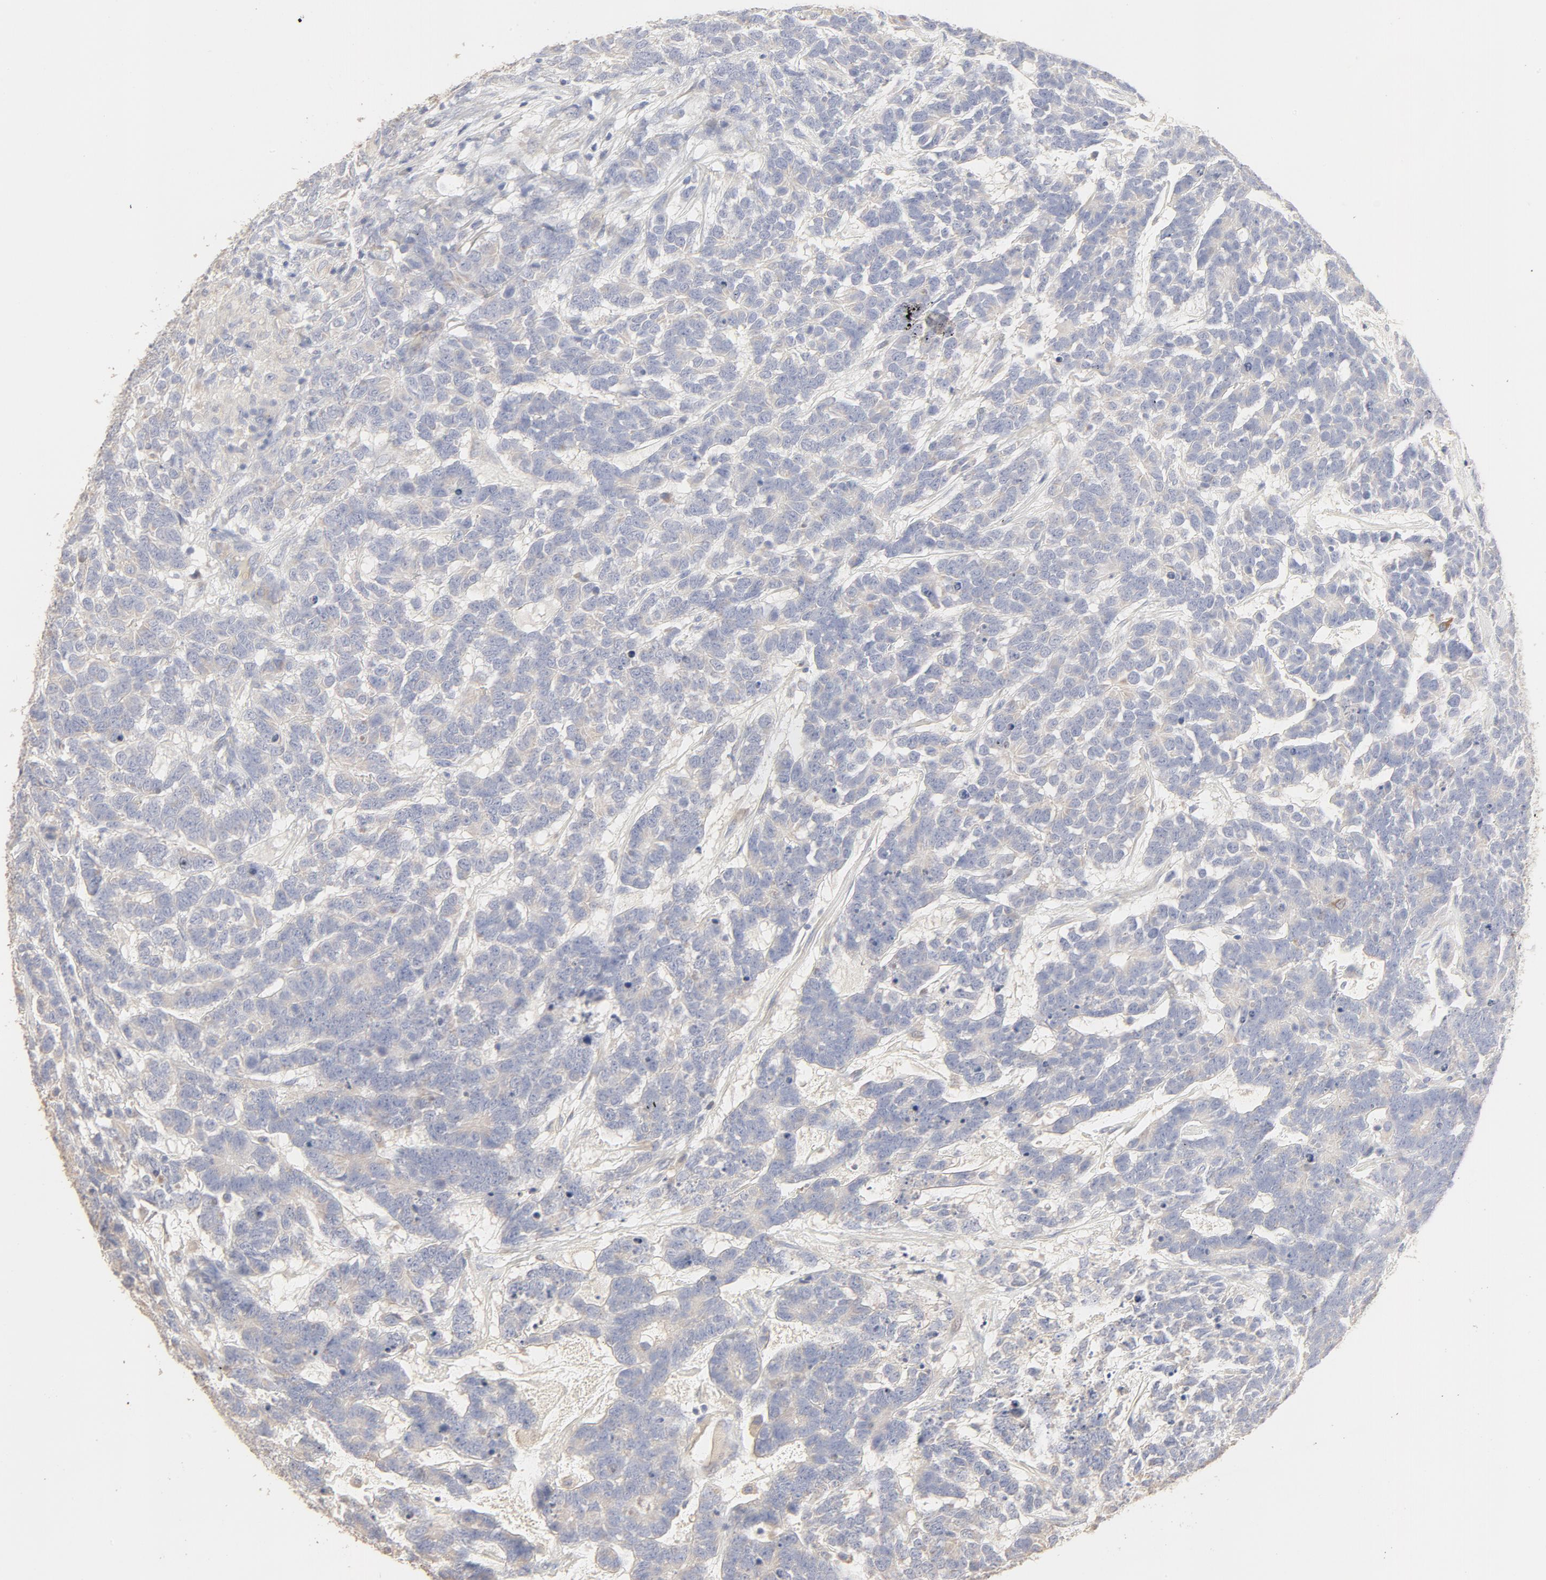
{"staining": {"intensity": "negative", "quantity": "none", "location": "none"}, "tissue": "testis cancer", "cell_type": "Tumor cells", "image_type": "cancer", "snomed": [{"axis": "morphology", "description": "Carcinoma, Embryonal, NOS"}, {"axis": "topography", "description": "Testis"}], "caption": "Immunohistochemical staining of embryonal carcinoma (testis) displays no significant positivity in tumor cells.", "gene": "FCGBP", "patient": {"sex": "male", "age": 26}}